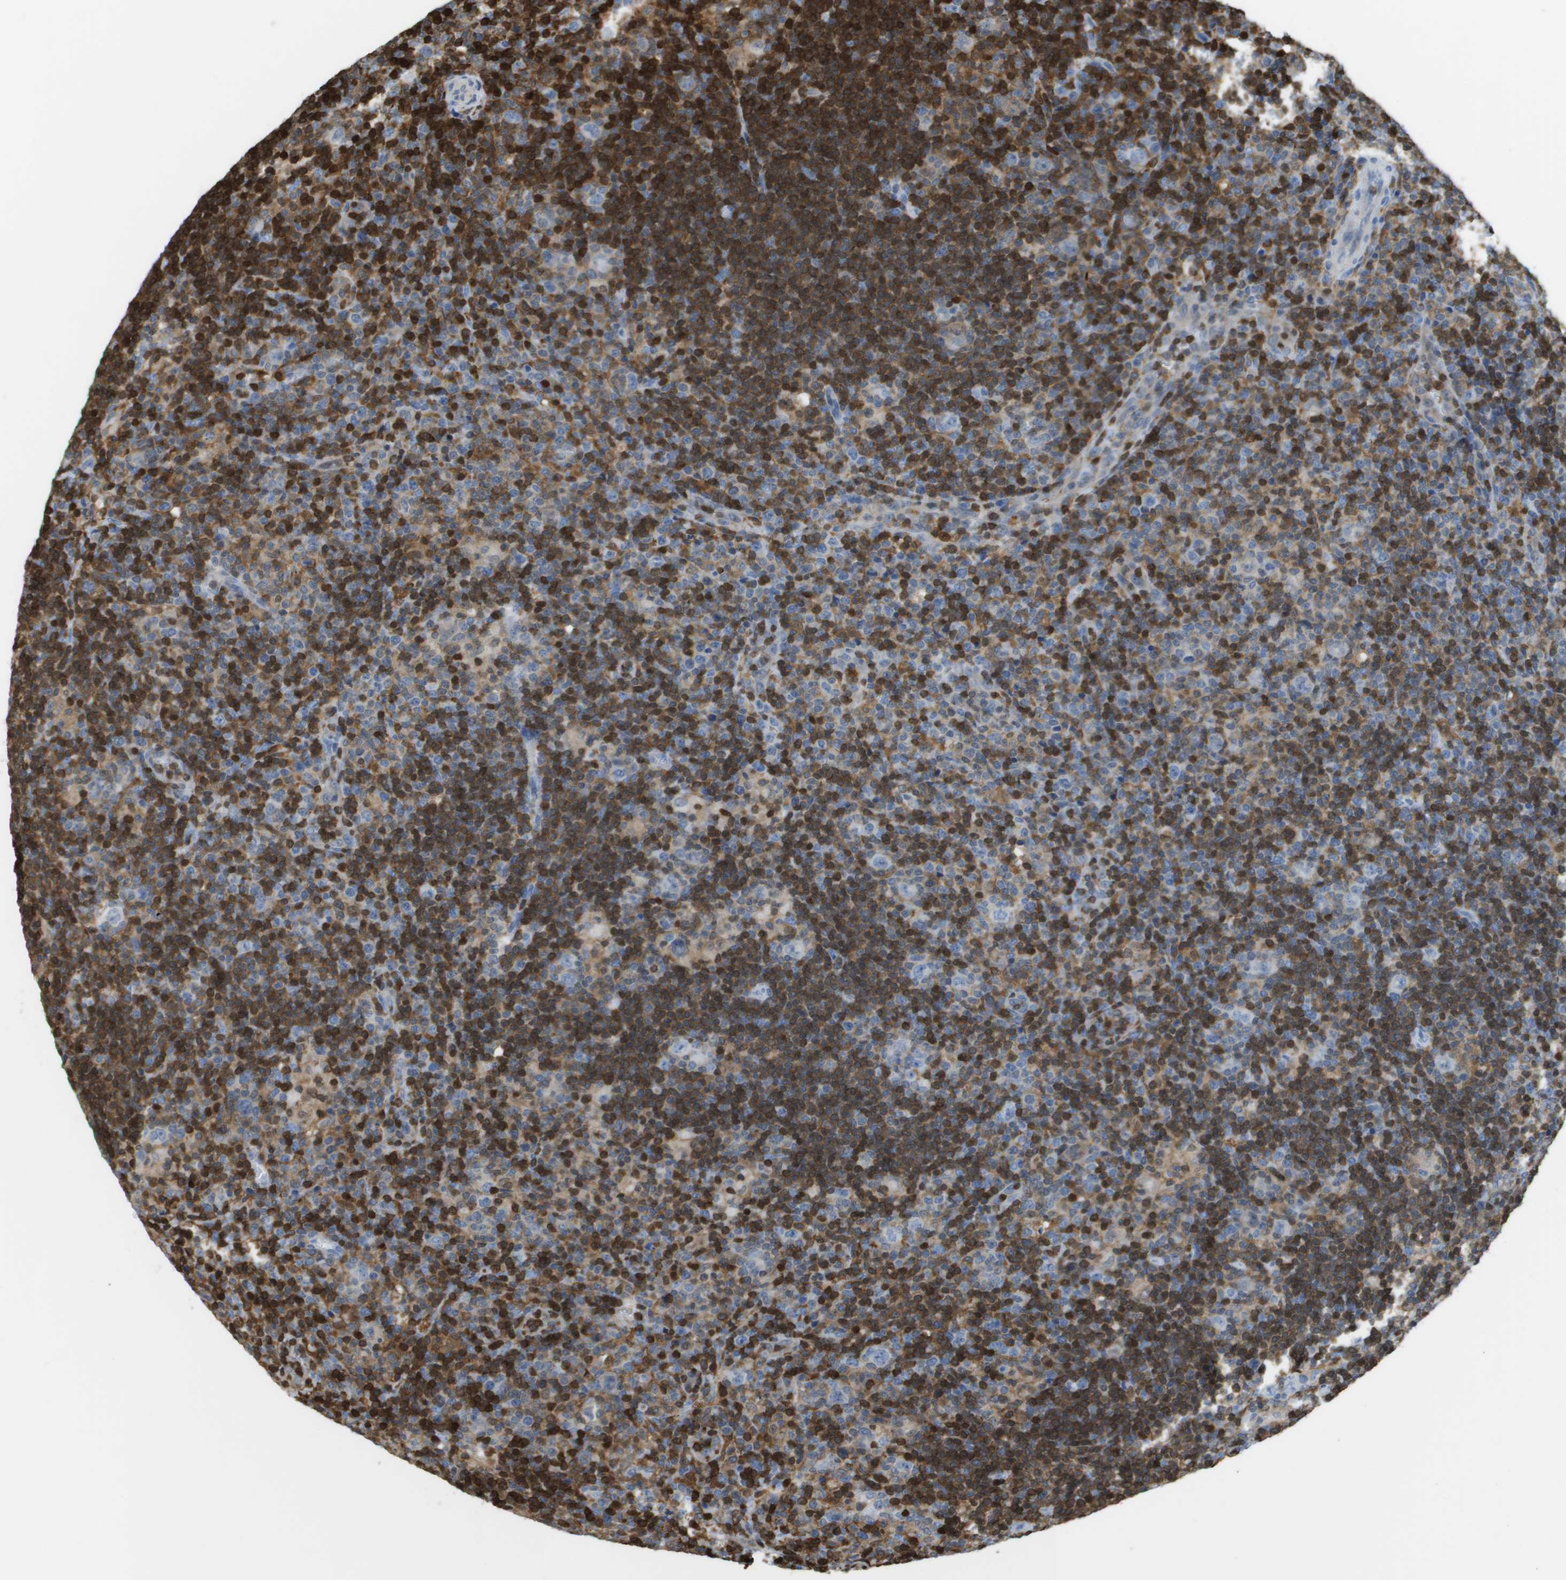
{"staining": {"intensity": "negative", "quantity": "none", "location": "none"}, "tissue": "lymphoma", "cell_type": "Tumor cells", "image_type": "cancer", "snomed": [{"axis": "morphology", "description": "Hodgkin's disease, NOS"}, {"axis": "topography", "description": "Lymph node"}], "caption": "Tumor cells are negative for brown protein staining in Hodgkin's disease.", "gene": "DOCK5", "patient": {"sex": "female", "age": 57}}